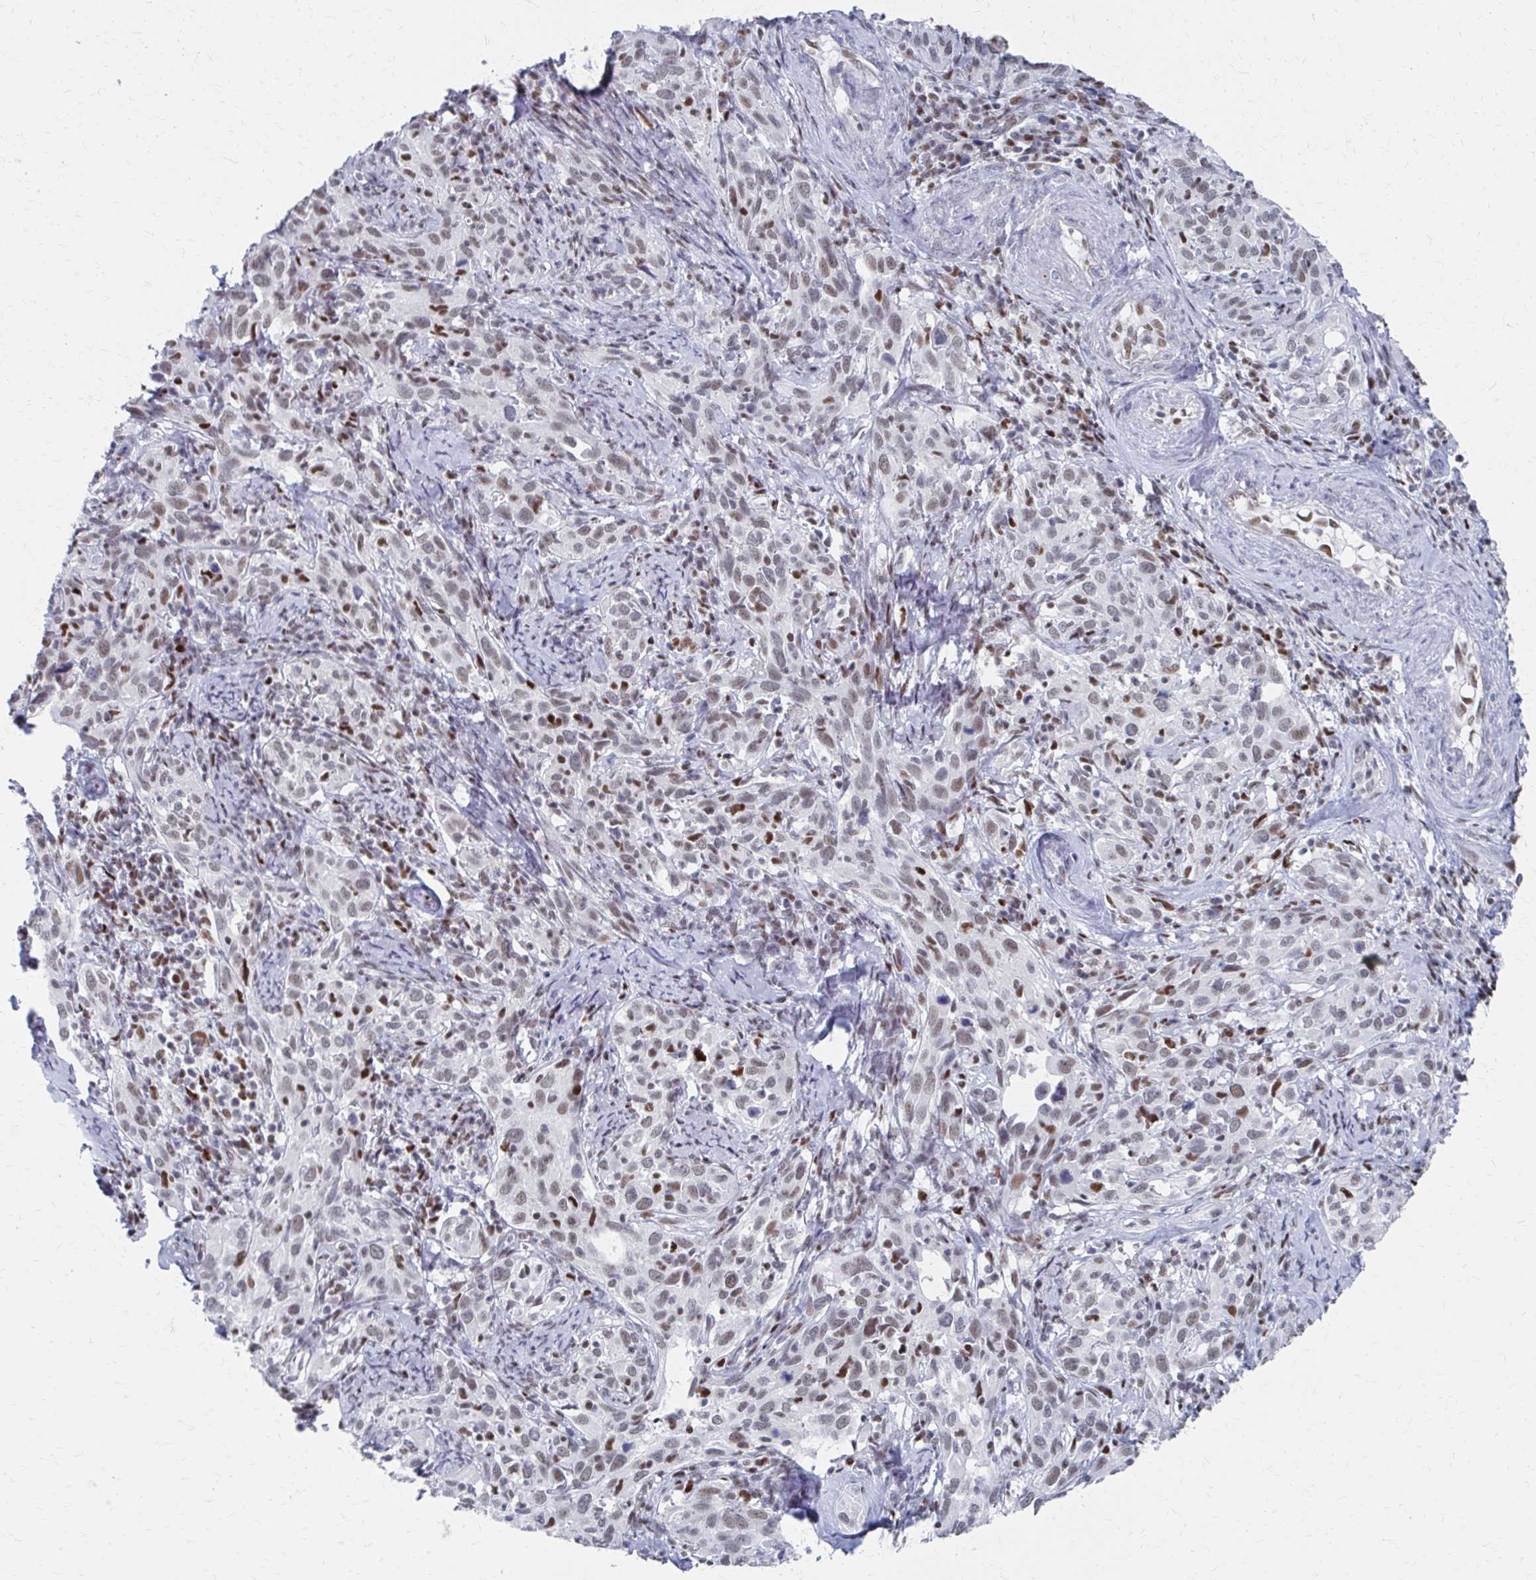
{"staining": {"intensity": "weak", "quantity": ">75%", "location": "nuclear"}, "tissue": "cervical cancer", "cell_type": "Tumor cells", "image_type": "cancer", "snomed": [{"axis": "morphology", "description": "Normal tissue, NOS"}, {"axis": "morphology", "description": "Squamous cell carcinoma, NOS"}, {"axis": "topography", "description": "Cervix"}], "caption": "About >75% of tumor cells in human cervical cancer display weak nuclear protein expression as visualized by brown immunohistochemical staining.", "gene": "CDIN1", "patient": {"sex": "female", "age": 51}}